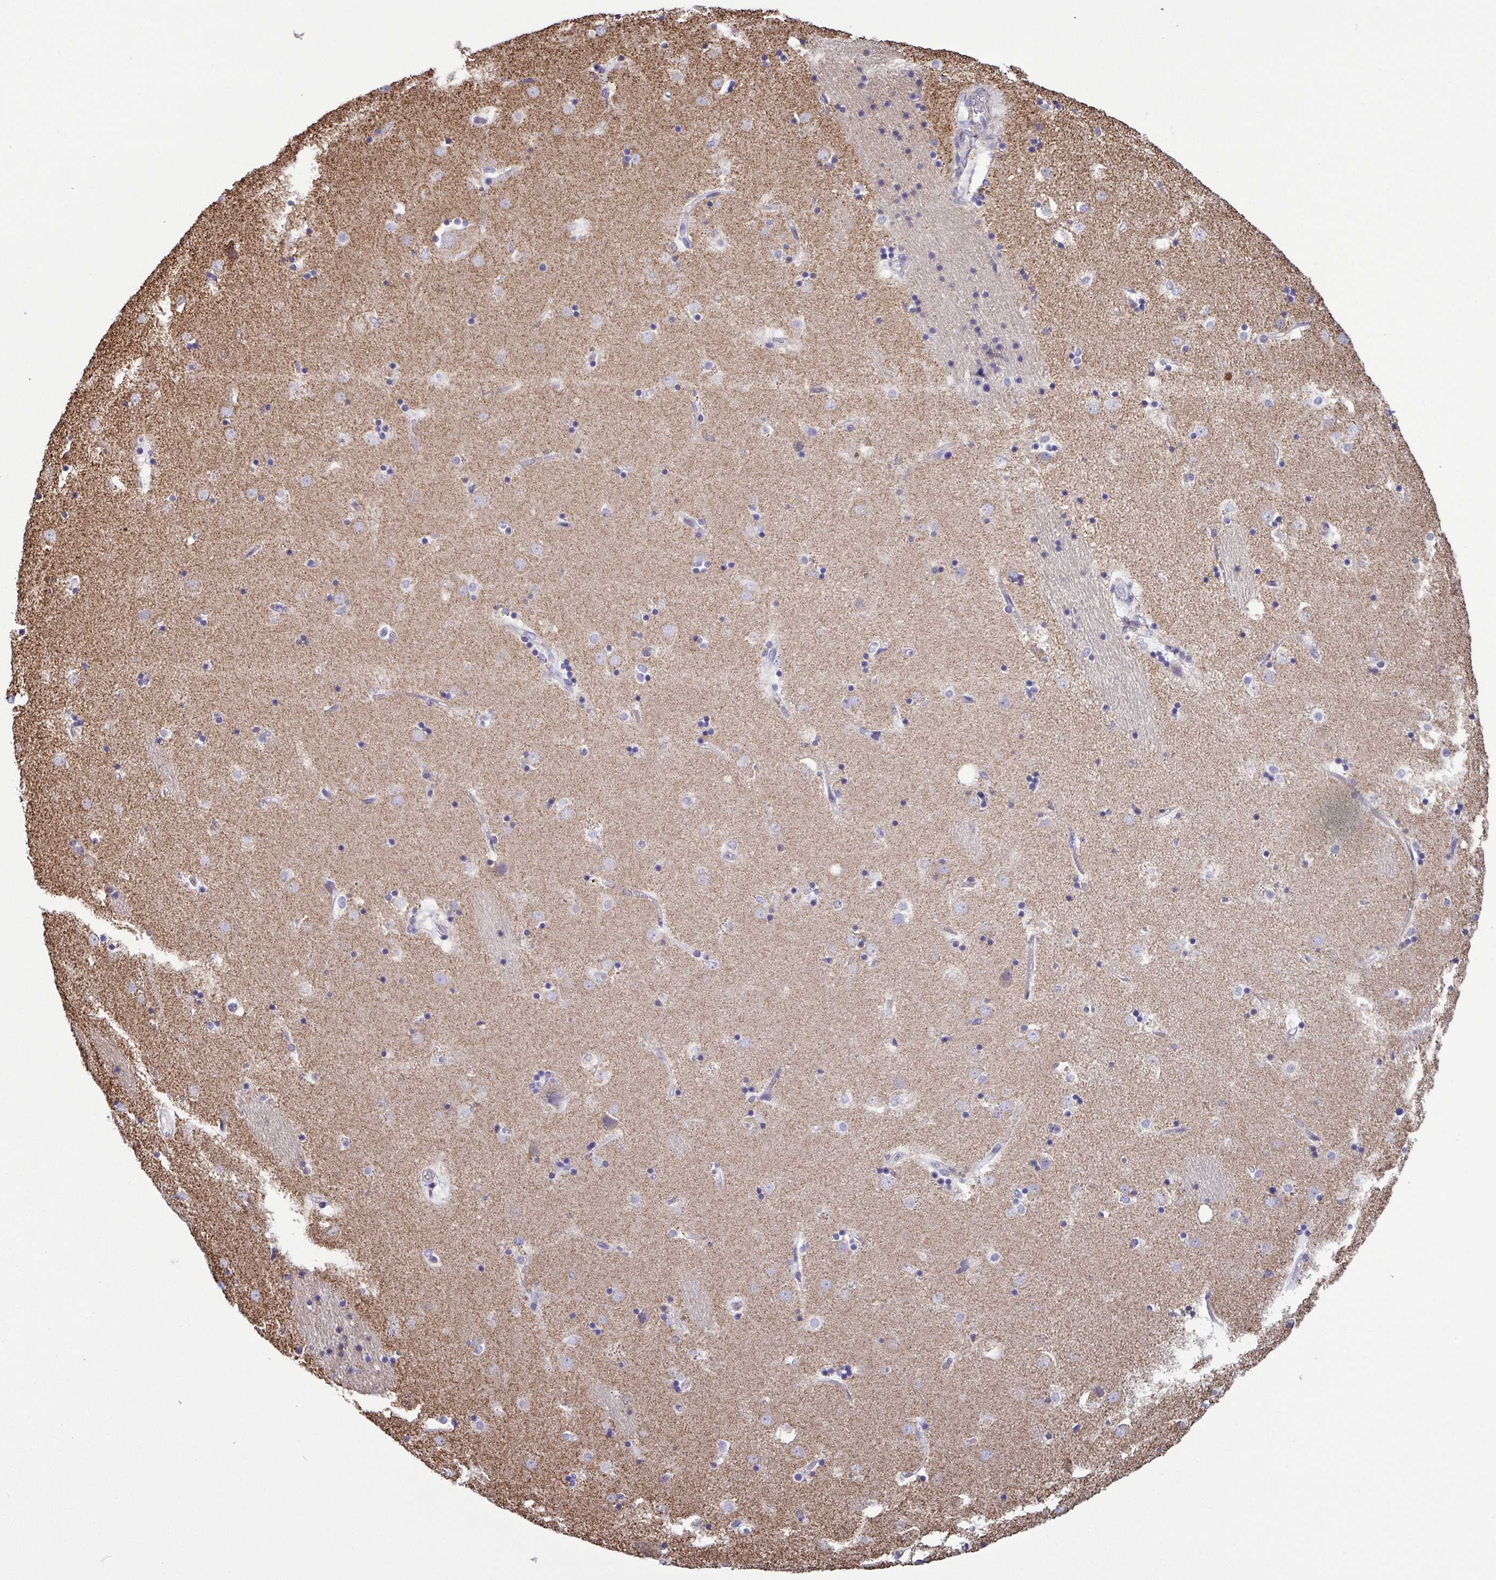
{"staining": {"intensity": "negative", "quantity": "none", "location": "none"}, "tissue": "caudate", "cell_type": "Glial cells", "image_type": "normal", "snomed": [{"axis": "morphology", "description": "Normal tissue, NOS"}, {"axis": "topography", "description": "Lateral ventricle wall"}], "caption": "DAB immunohistochemical staining of normal caudate displays no significant staining in glial cells.", "gene": "CSDE1", "patient": {"sex": "male", "age": 58}}